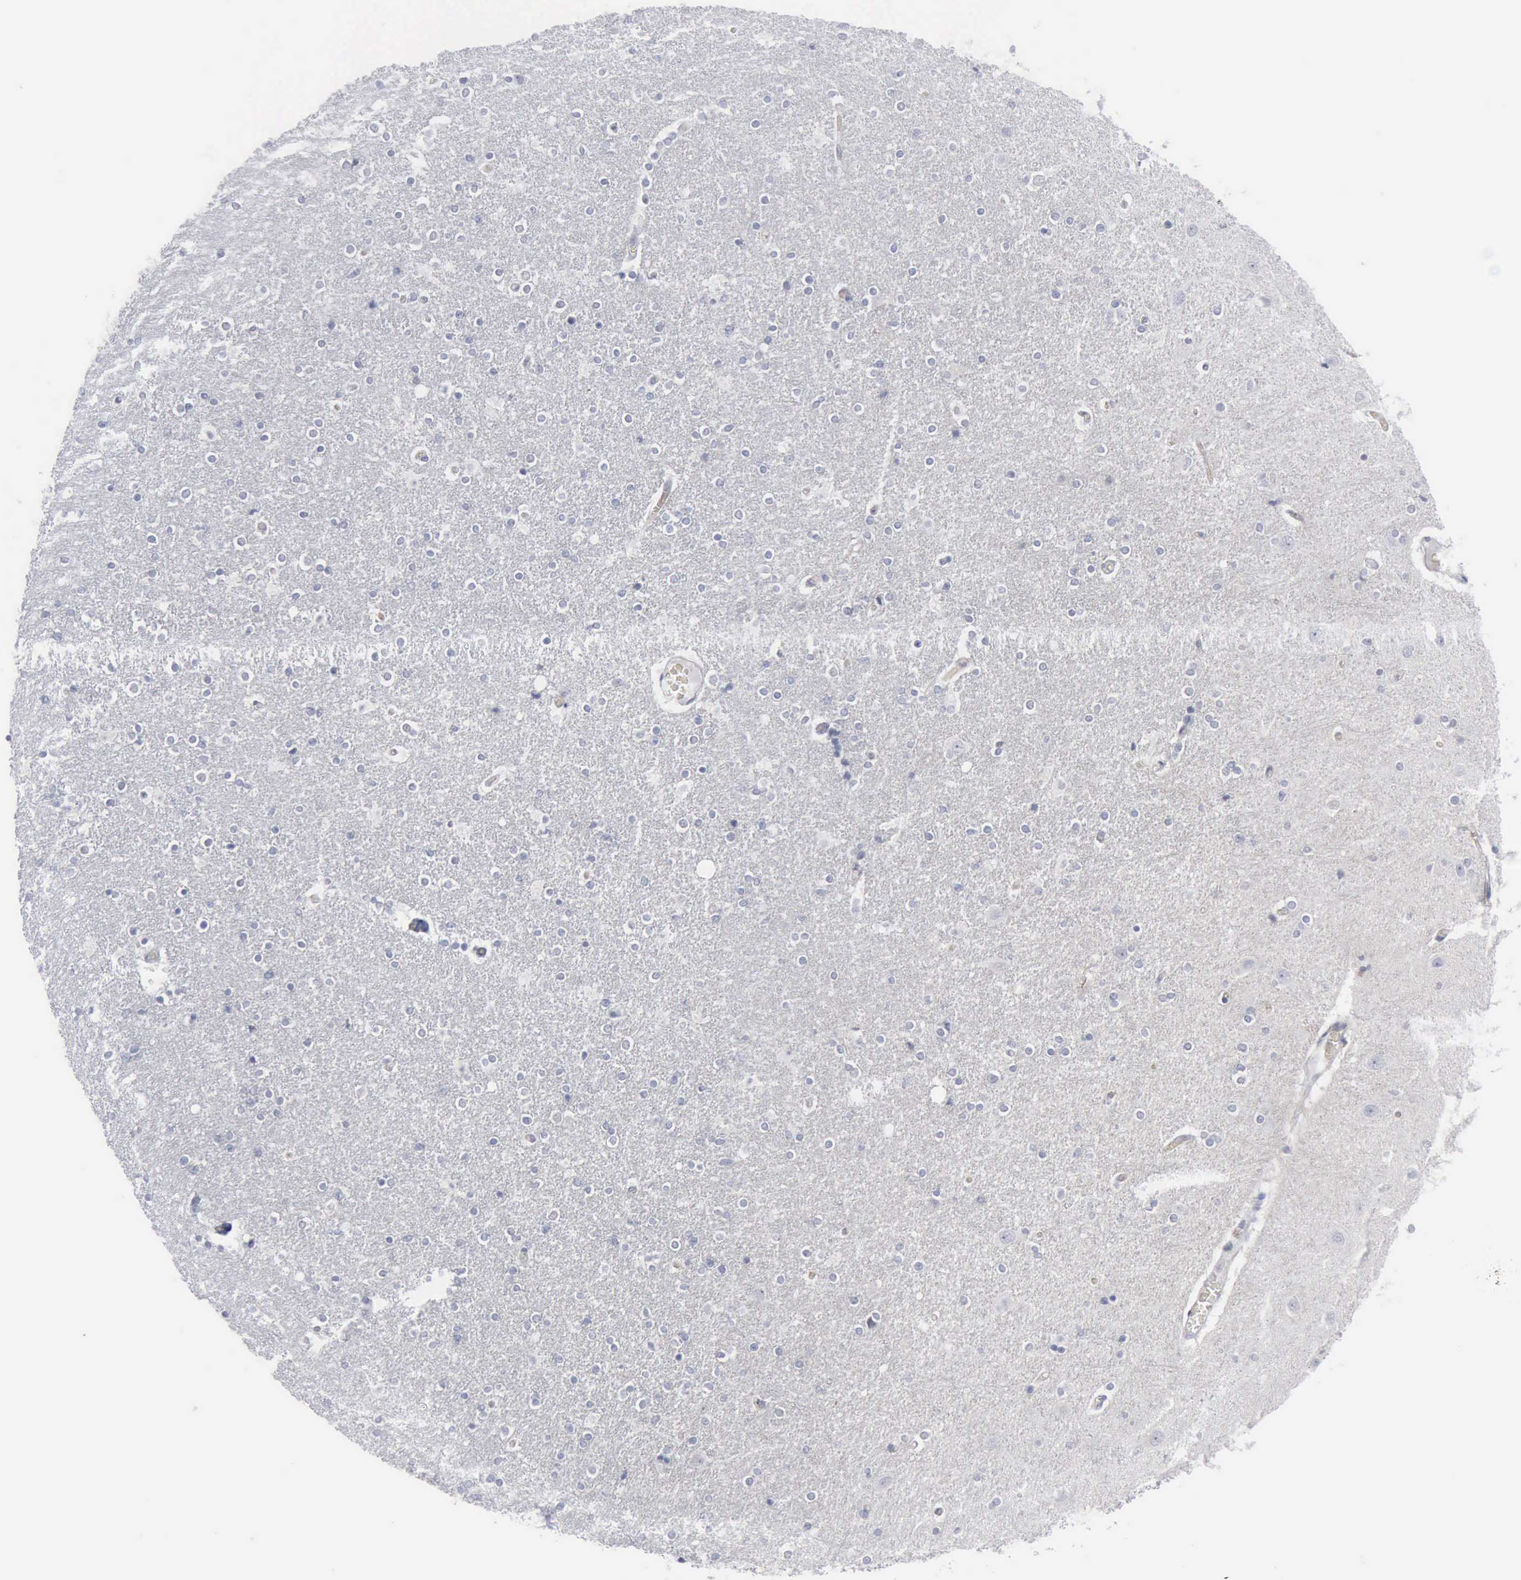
{"staining": {"intensity": "negative", "quantity": "none", "location": "none"}, "tissue": "caudate", "cell_type": "Glial cells", "image_type": "normal", "snomed": [{"axis": "morphology", "description": "Normal tissue, NOS"}, {"axis": "topography", "description": "Lateral ventricle wall"}], "caption": "Unremarkable caudate was stained to show a protein in brown. There is no significant expression in glial cells. The staining was performed using DAB (3,3'-diaminobenzidine) to visualize the protein expression in brown, while the nuclei were stained in blue with hematoxylin (Magnification: 20x).", "gene": "MCM5", "patient": {"sex": "female", "age": 54}}